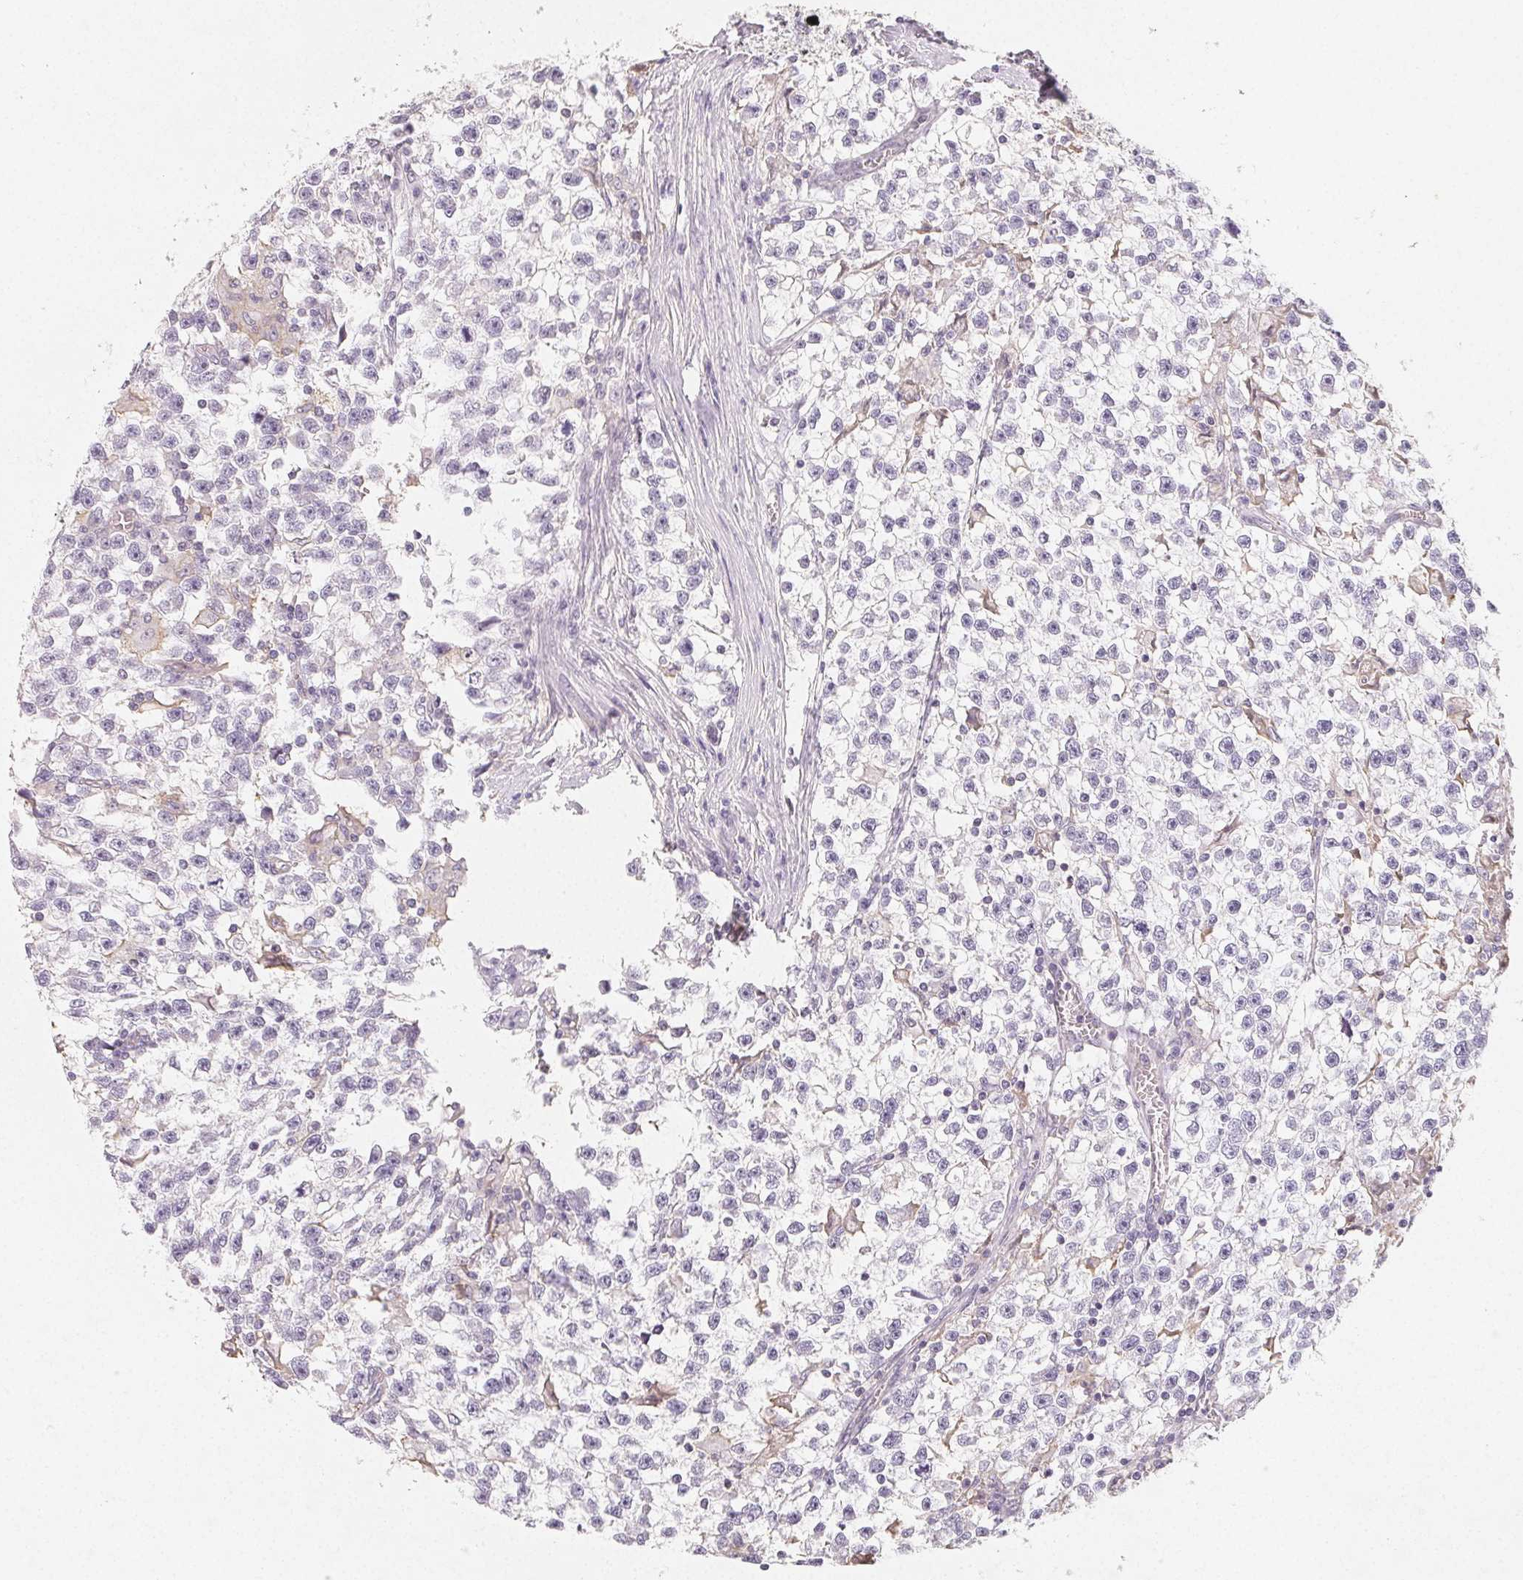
{"staining": {"intensity": "negative", "quantity": "none", "location": "none"}, "tissue": "testis cancer", "cell_type": "Tumor cells", "image_type": "cancer", "snomed": [{"axis": "morphology", "description": "Seminoma, NOS"}, {"axis": "topography", "description": "Testis"}], "caption": "Immunohistochemistry (IHC) photomicrograph of neoplastic tissue: testis cancer (seminoma) stained with DAB shows no significant protein expression in tumor cells. (DAB (3,3'-diaminobenzidine) immunohistochemistry (IHC), high magnification).", "gene": "LRRC23", "patient": {"sex": "male", "age": 31}}